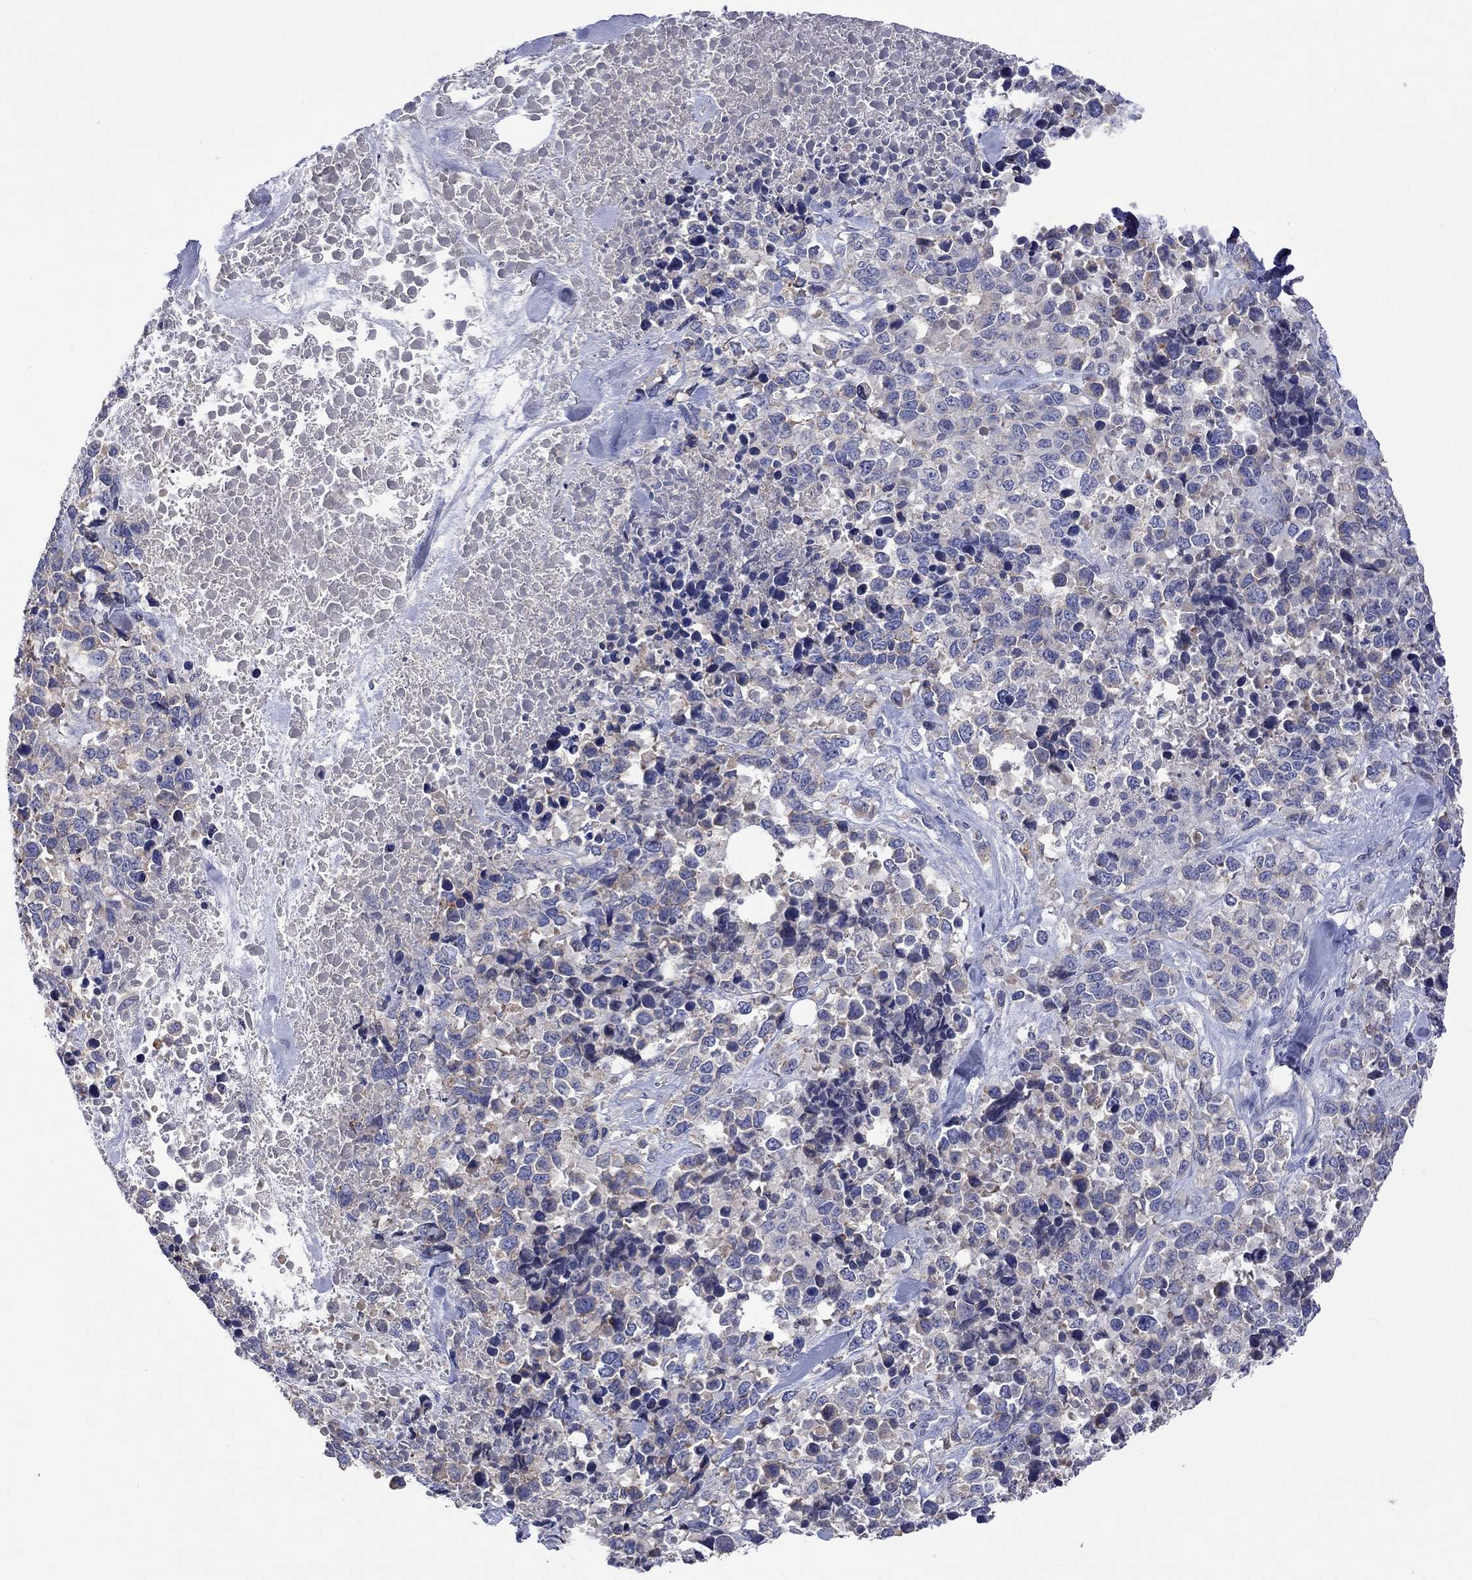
{"staining": {"intensity": "weak", "quantity": "<25%", "location": "cytoplasmic/membranous"}, "tissue": "melanoma", "cell_type": "Tumor cells", "image_type": "cancer", "snomed": [{"axis": "morphology", "description": "Malignant melanoma, Metastatic site"}, {"axis": "topography", "description": "Skin"}], "caption": "DAB (3,3'-diaminobenzidine) immunohistochemical staining of malignant melanoma (metastatic site) reveals no significant expression in tumor cells.", "gene": "LRFN4", "patient": {"sex": "male", "age": 84}}